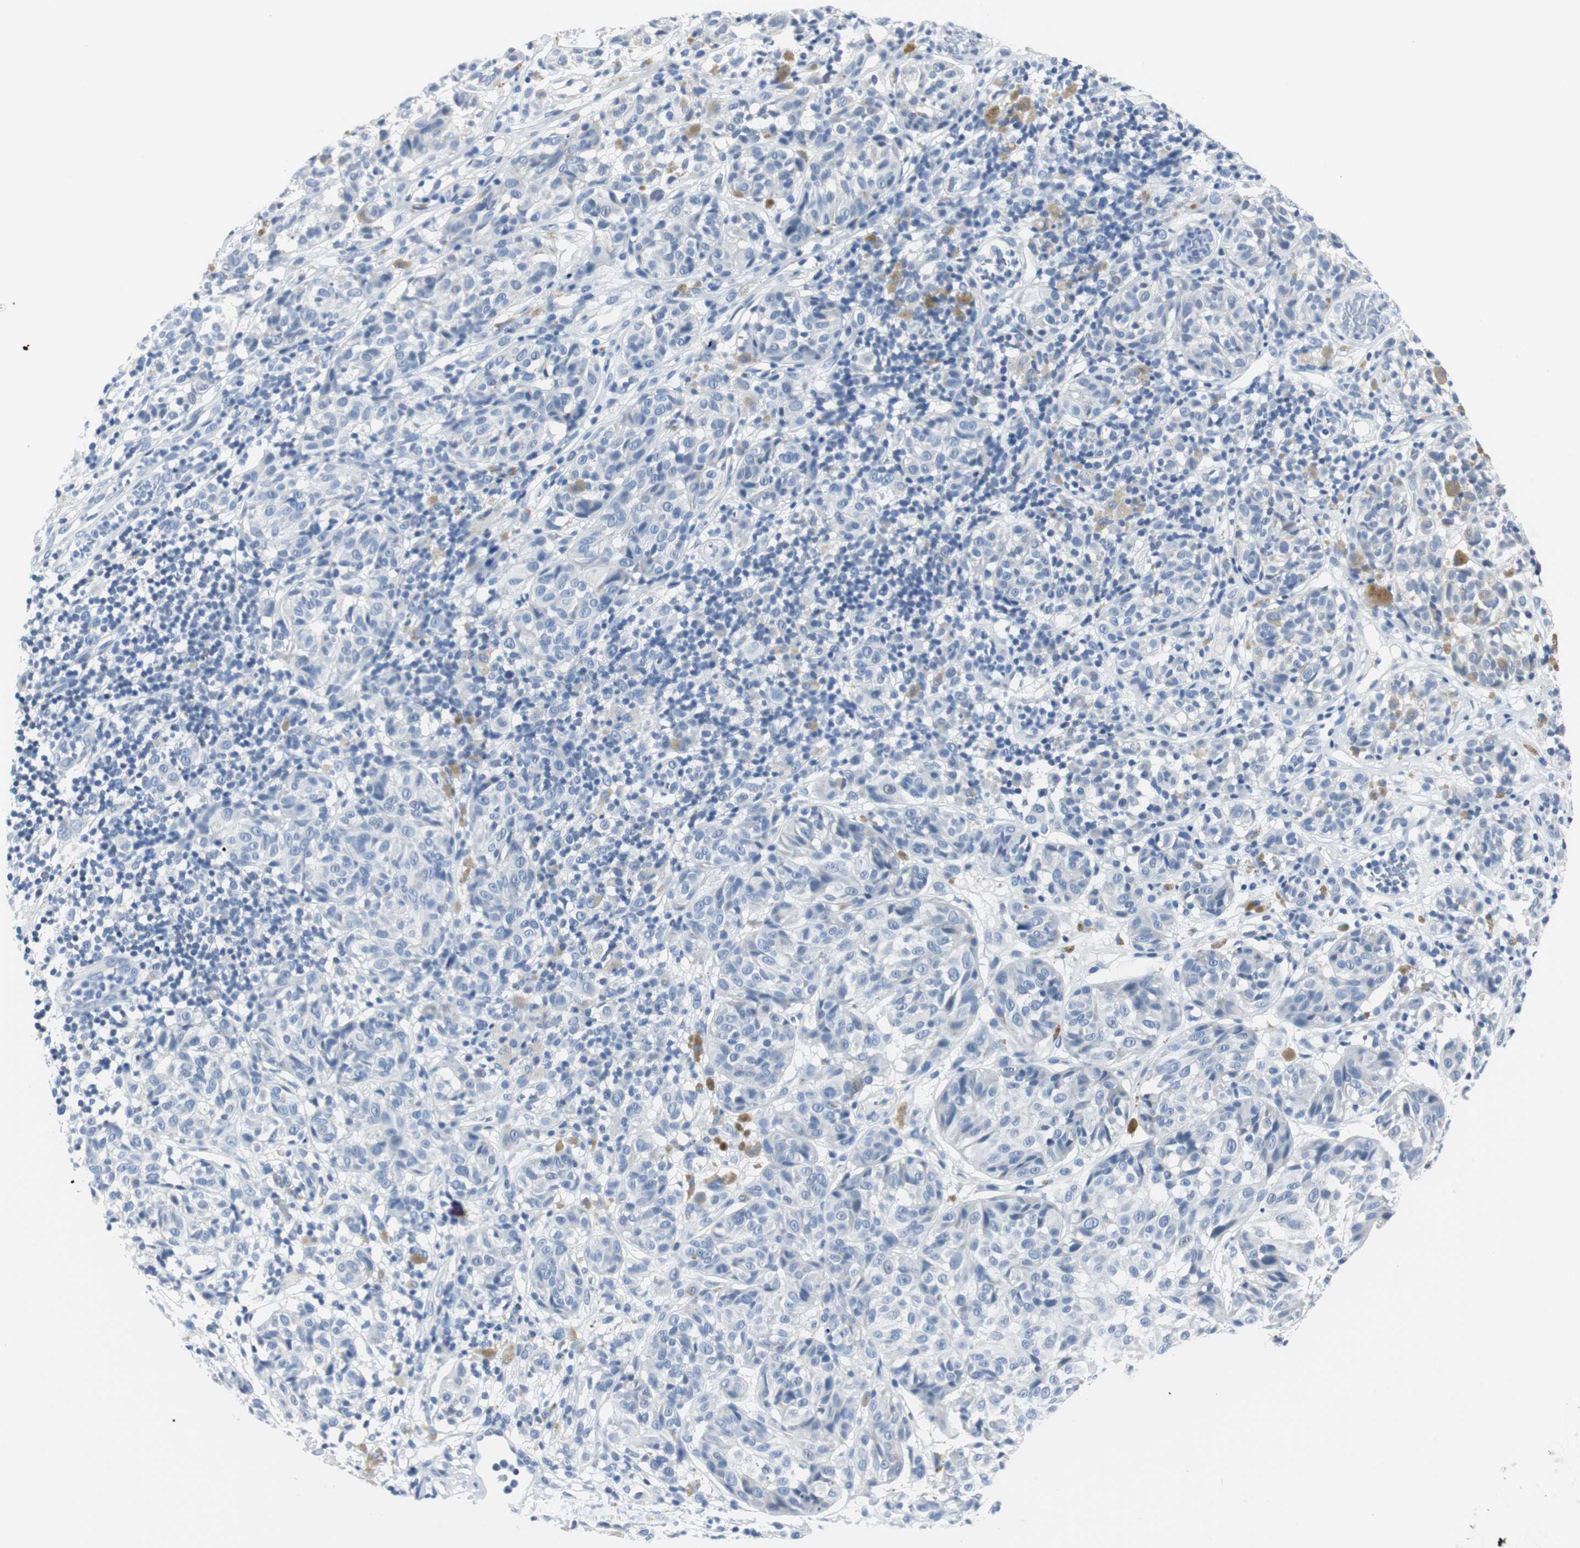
{"staining": {"intensity": "negative", "quantity": "none", "location": "none"}, "tissue": "melanoma", "cell_type": "Tumor cells", "image_type": "cancer", "snomed": [{"axis": "morphology", "description": "Malignant melanoma, NOS"}, {"axis": "topography", "description": "Skin"}], "caption": "This is a micrograph of IHC staining of malignant melanoma, which shows no staining in tumor cells.", "gene": "GAP43", "patient": {"sex": "female", "age": 46}}